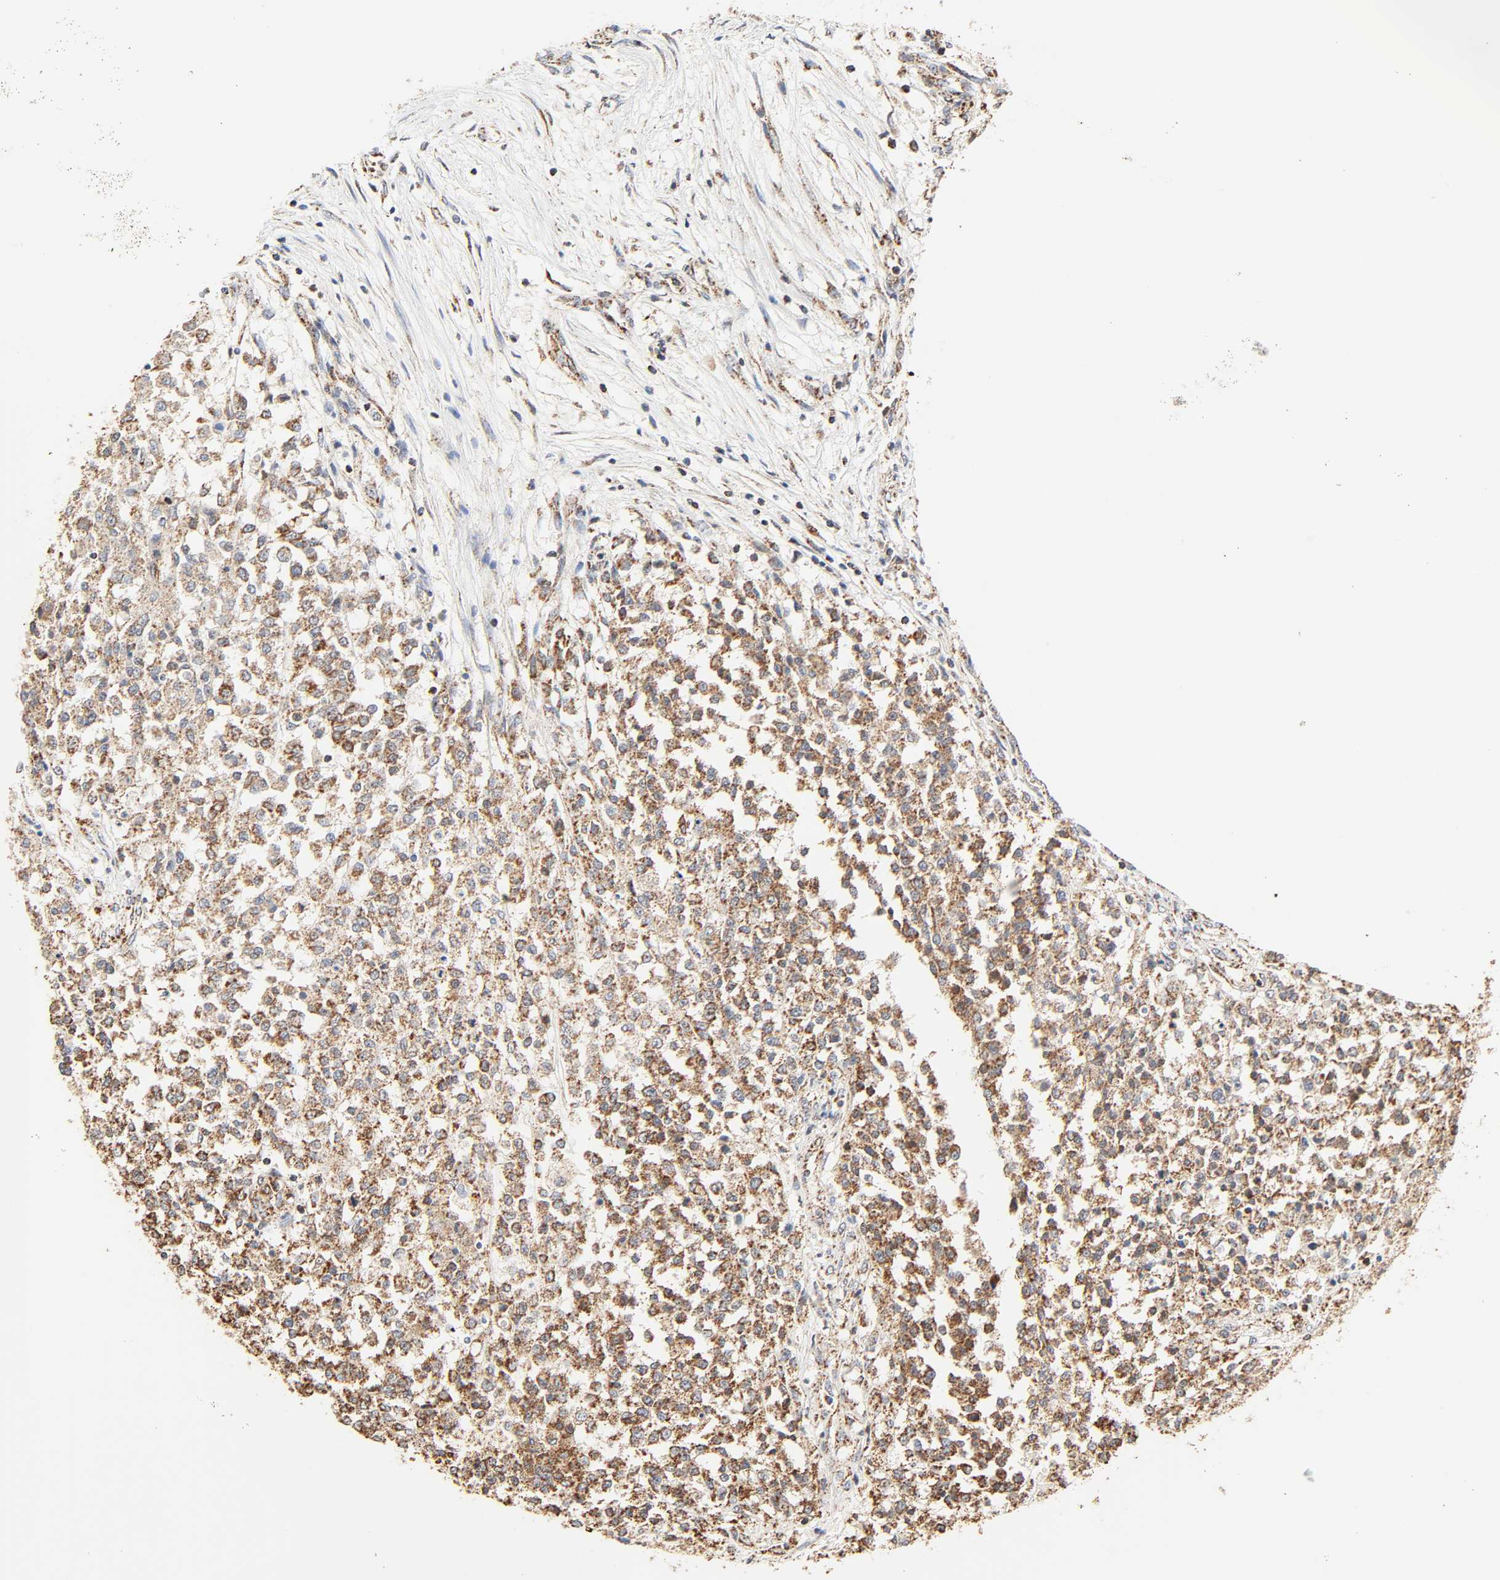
{"staining": {"intensity": "moderate", "quantity": ">75%", "location": "cytoplasmic/membranous"}, "tissue": "testis cancer", "cell_type": "Tumor cells", "image_type": "cancer", "snomed": [{"axis": "morphology", "description": "Seminoma, NOS"}, {"axis": "topography", "description": "Testis"}], "caption": "This micrograph demonstrates testis seminoma stained with IHC to label a protein in brown. The cytoplasmic/membranous of tumor cells show moderate positivity for the protein. Nuclei are counter-stained blue.", "gene": "ZMAT5", "patient": {"sex": "male", "age": 59}}